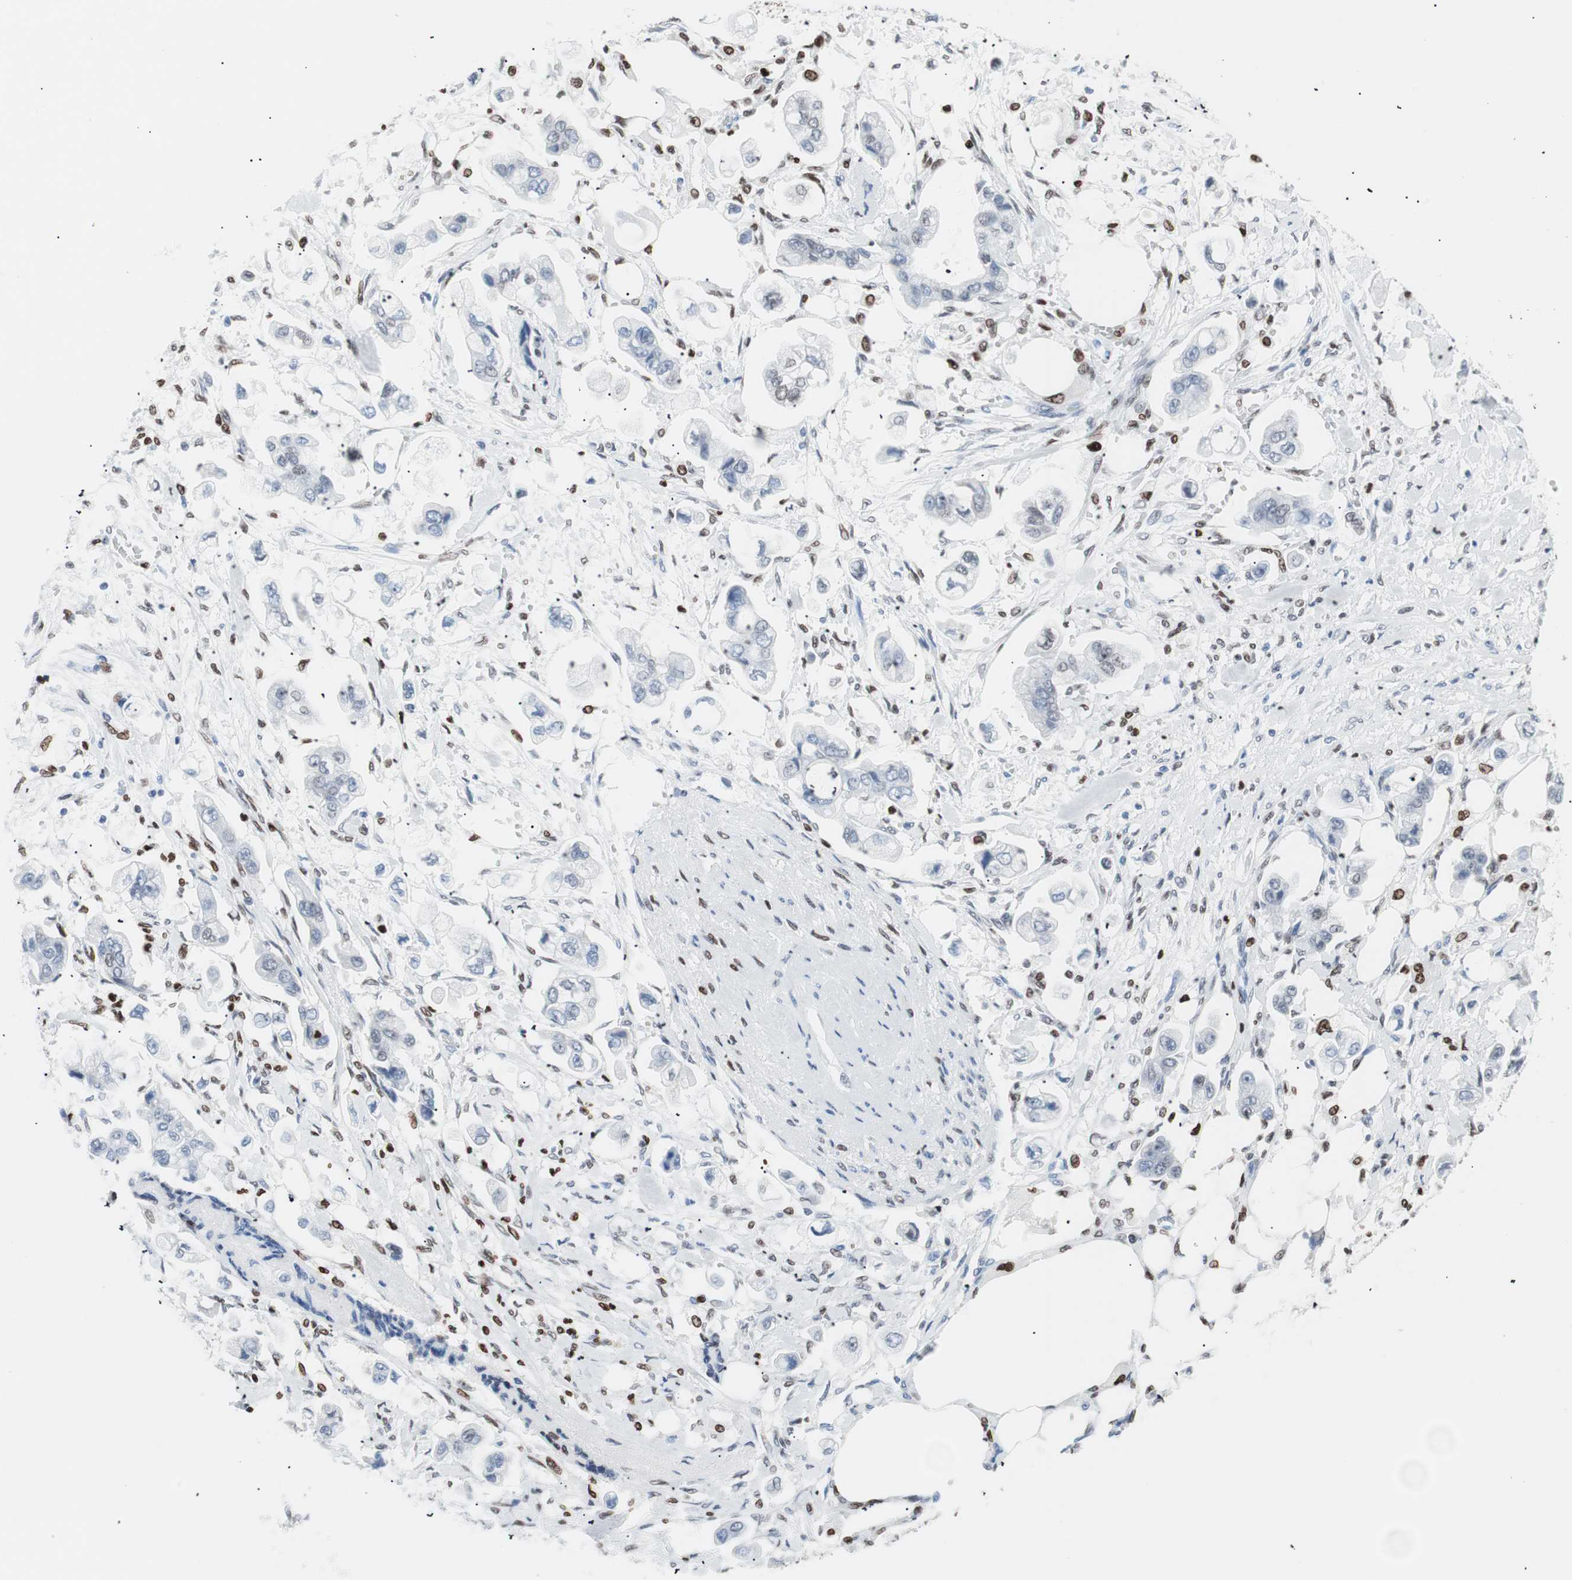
{"staining": {"intensity": "negative", "quantity": "none", "location": "none"}, "tissue": "stomach cancer", "cell_type": "Tumor cells", "image_type": "cancer", "snomed": [{"axis": "morphology", "description": "Adenocarcinoma, NOS"}, {"axis": "topography", "description": "Stomach"}], "caption": "The image displays no staining of tumor cells in stomach cancer (adenocarcinoma). The staining was performed using DAB to visualize the protein expression in brown, while the nuclei were stained in blue with hematoxylin (Magnification: 20x).", "gene": "CEBPB", "patient": {"sex": "male", "age": 62}}